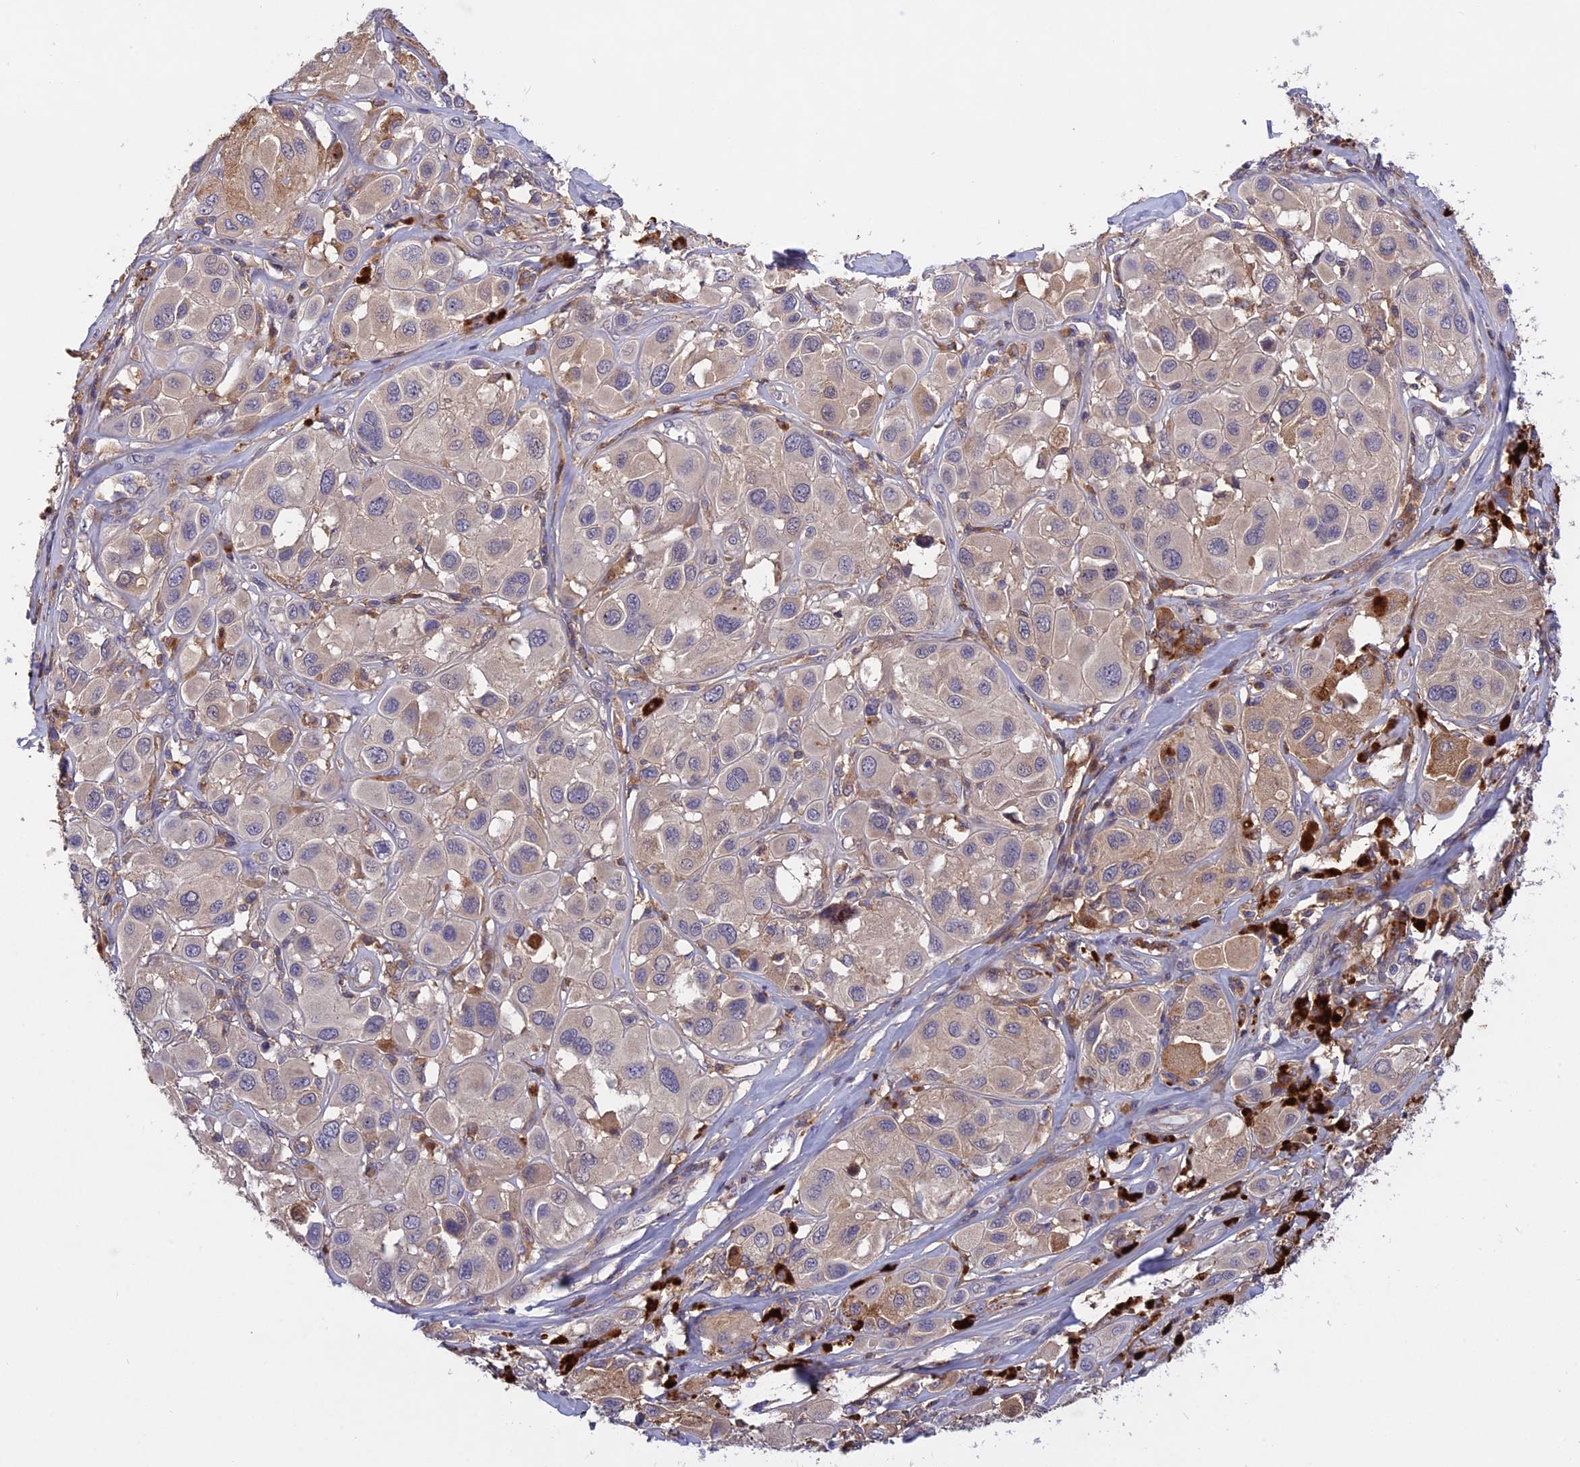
{"staining": {"intensity": "negative", "quantity": "none", "location": "none"}, "tissue": "melanoma", "cell_type": "Tumor cells", "image_type": "cancer", "snomed": [{"axis": "morphology", "description": "Malignant melanoma, Metastatic site"}, {"axis": "topography", "description": "Skin"}], "caption": "Immunohistochemistry of melanoma displays no positivity in tumor cells.", "gene": "ADO", "patient": {"sex": "male", "age": 41}}